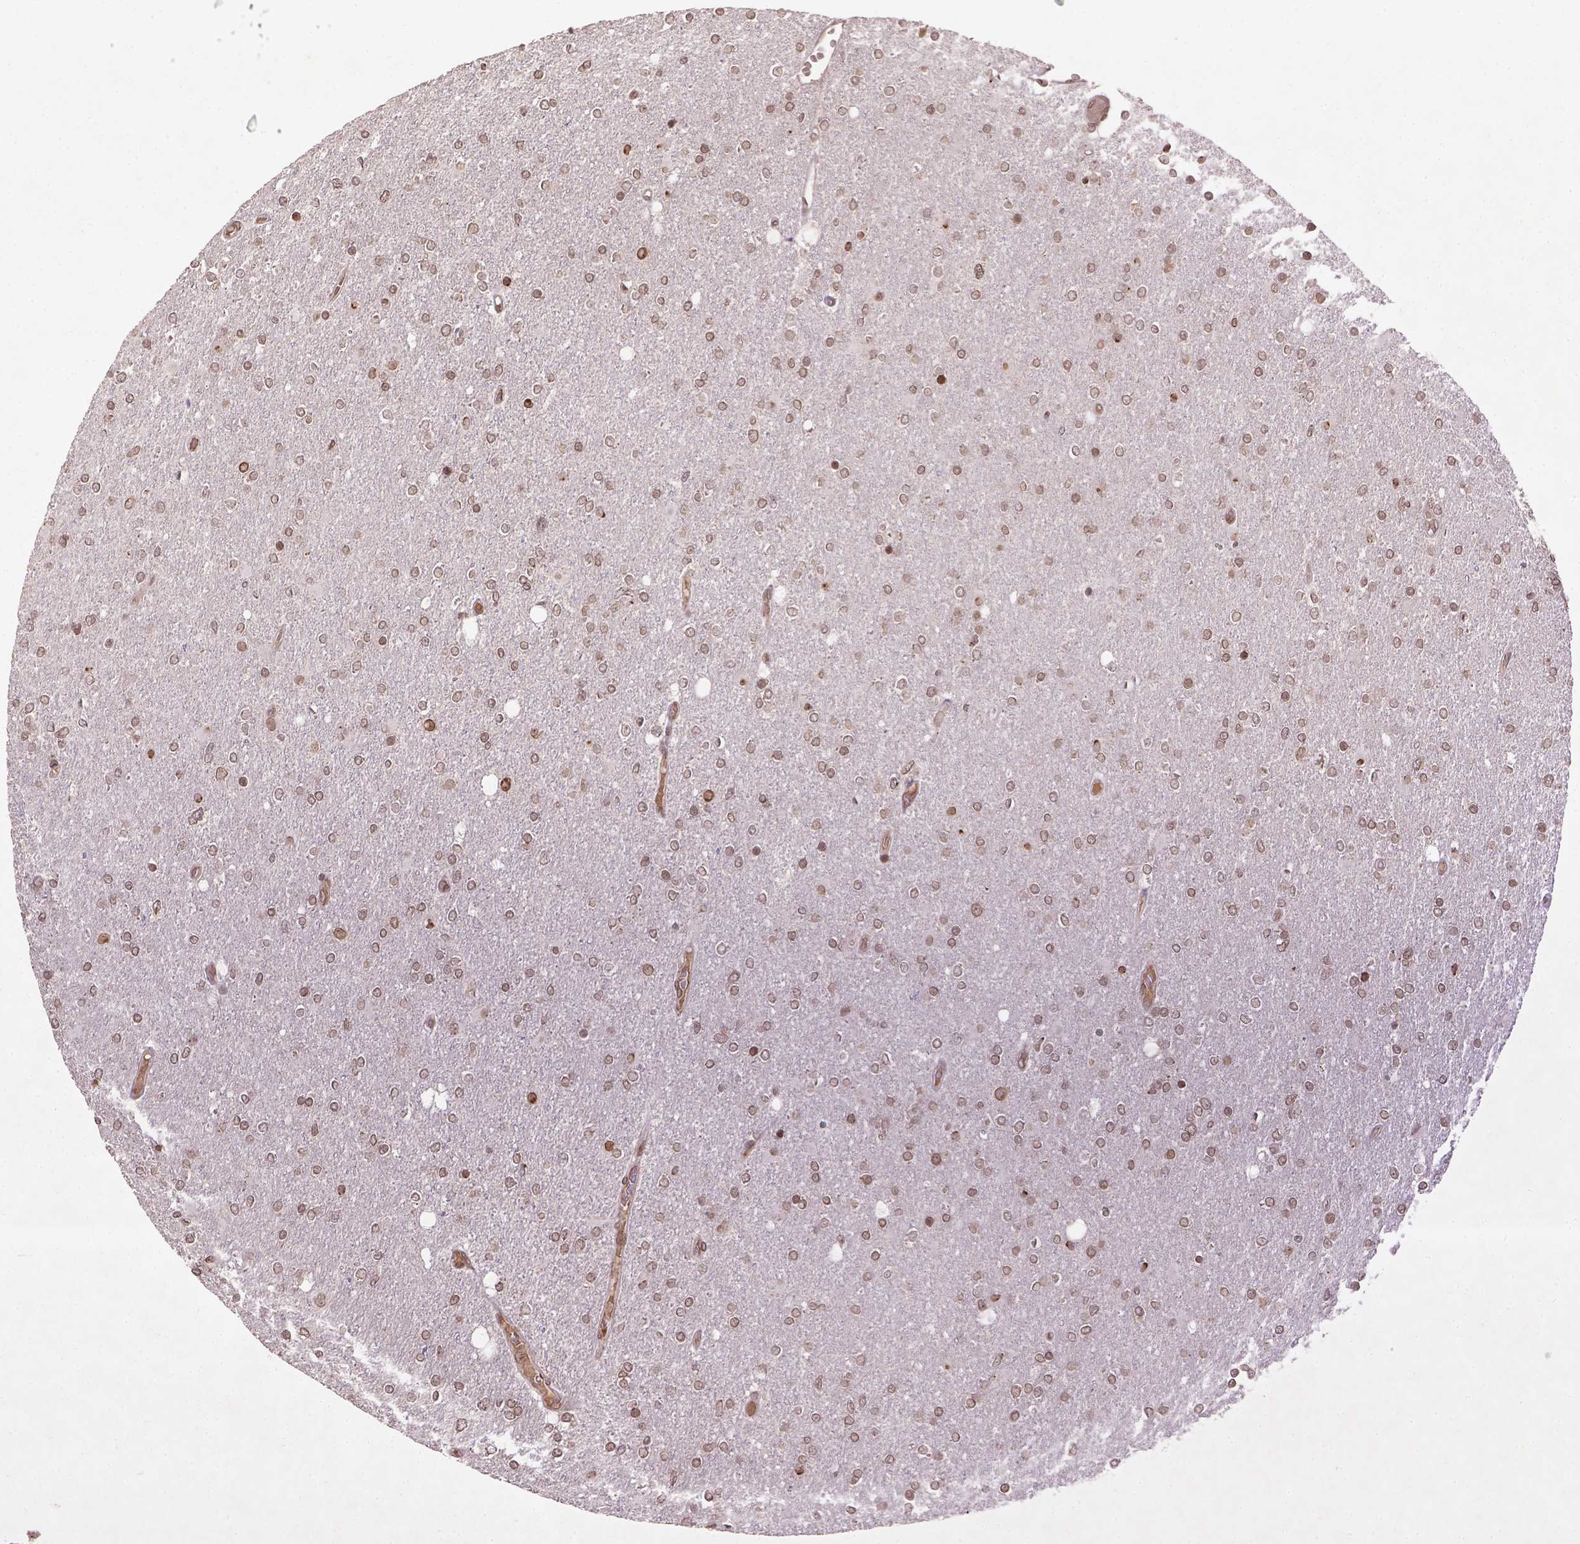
{"staining": {"intensity": "weak", "quantity": ">75%", "location": "nuclear"}, "tissue": "glioma", "cell_type": "Tumor cells", "image_type": "cancer", "snomed": [{"axis": "morphology", "description": "Glioma, malignant, High grade"}, {"axis": "topography", "description": "Cerebral cortex"}], "caption": "There is low levels of weak nuclear positivity in tumor cells of glioma, as demonstrated by immunohistochemical staining (brown color).", "gene": "BANF1", "patient": {"sex": "male", "age": 70}}